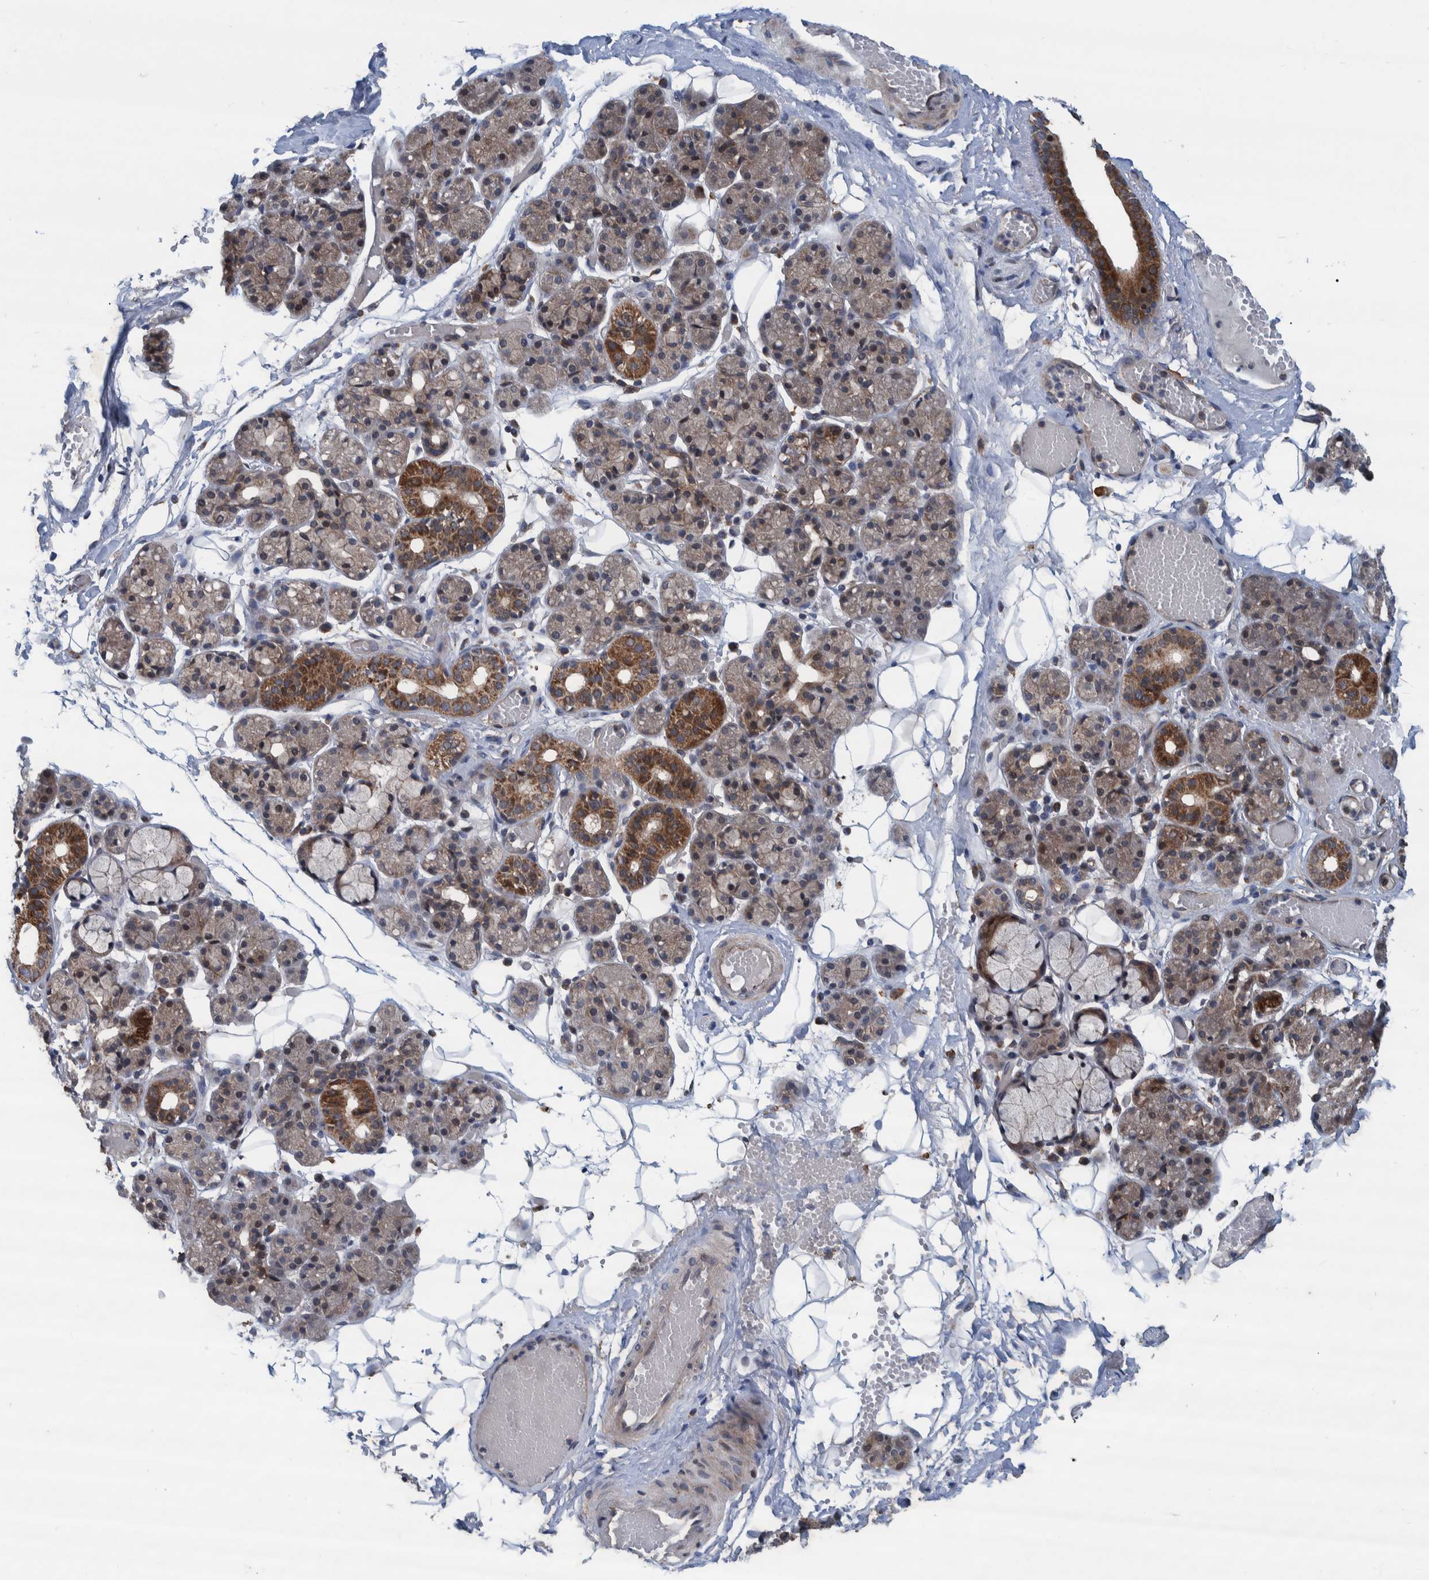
{"staining": {"intensity": "moderate", "quantity": "<25%", "location": "cytoplasmic/membranous"}, "tissue": "salivary gland", "cell_type": "Glandular cells", "image_type": "normal", "snomed": [{"axis": "morphology", "description": "Normal tissue, NOS"}, {"axis": "topography", "description": "Salivary gland"}], "caption": "The immunohistochemical stain shows moderate cytoplasmic/membranous expression in glandular cells of normal salivary gland.", "gene": "MRPS7", "patient": {"sex": "male", "age": 63}}